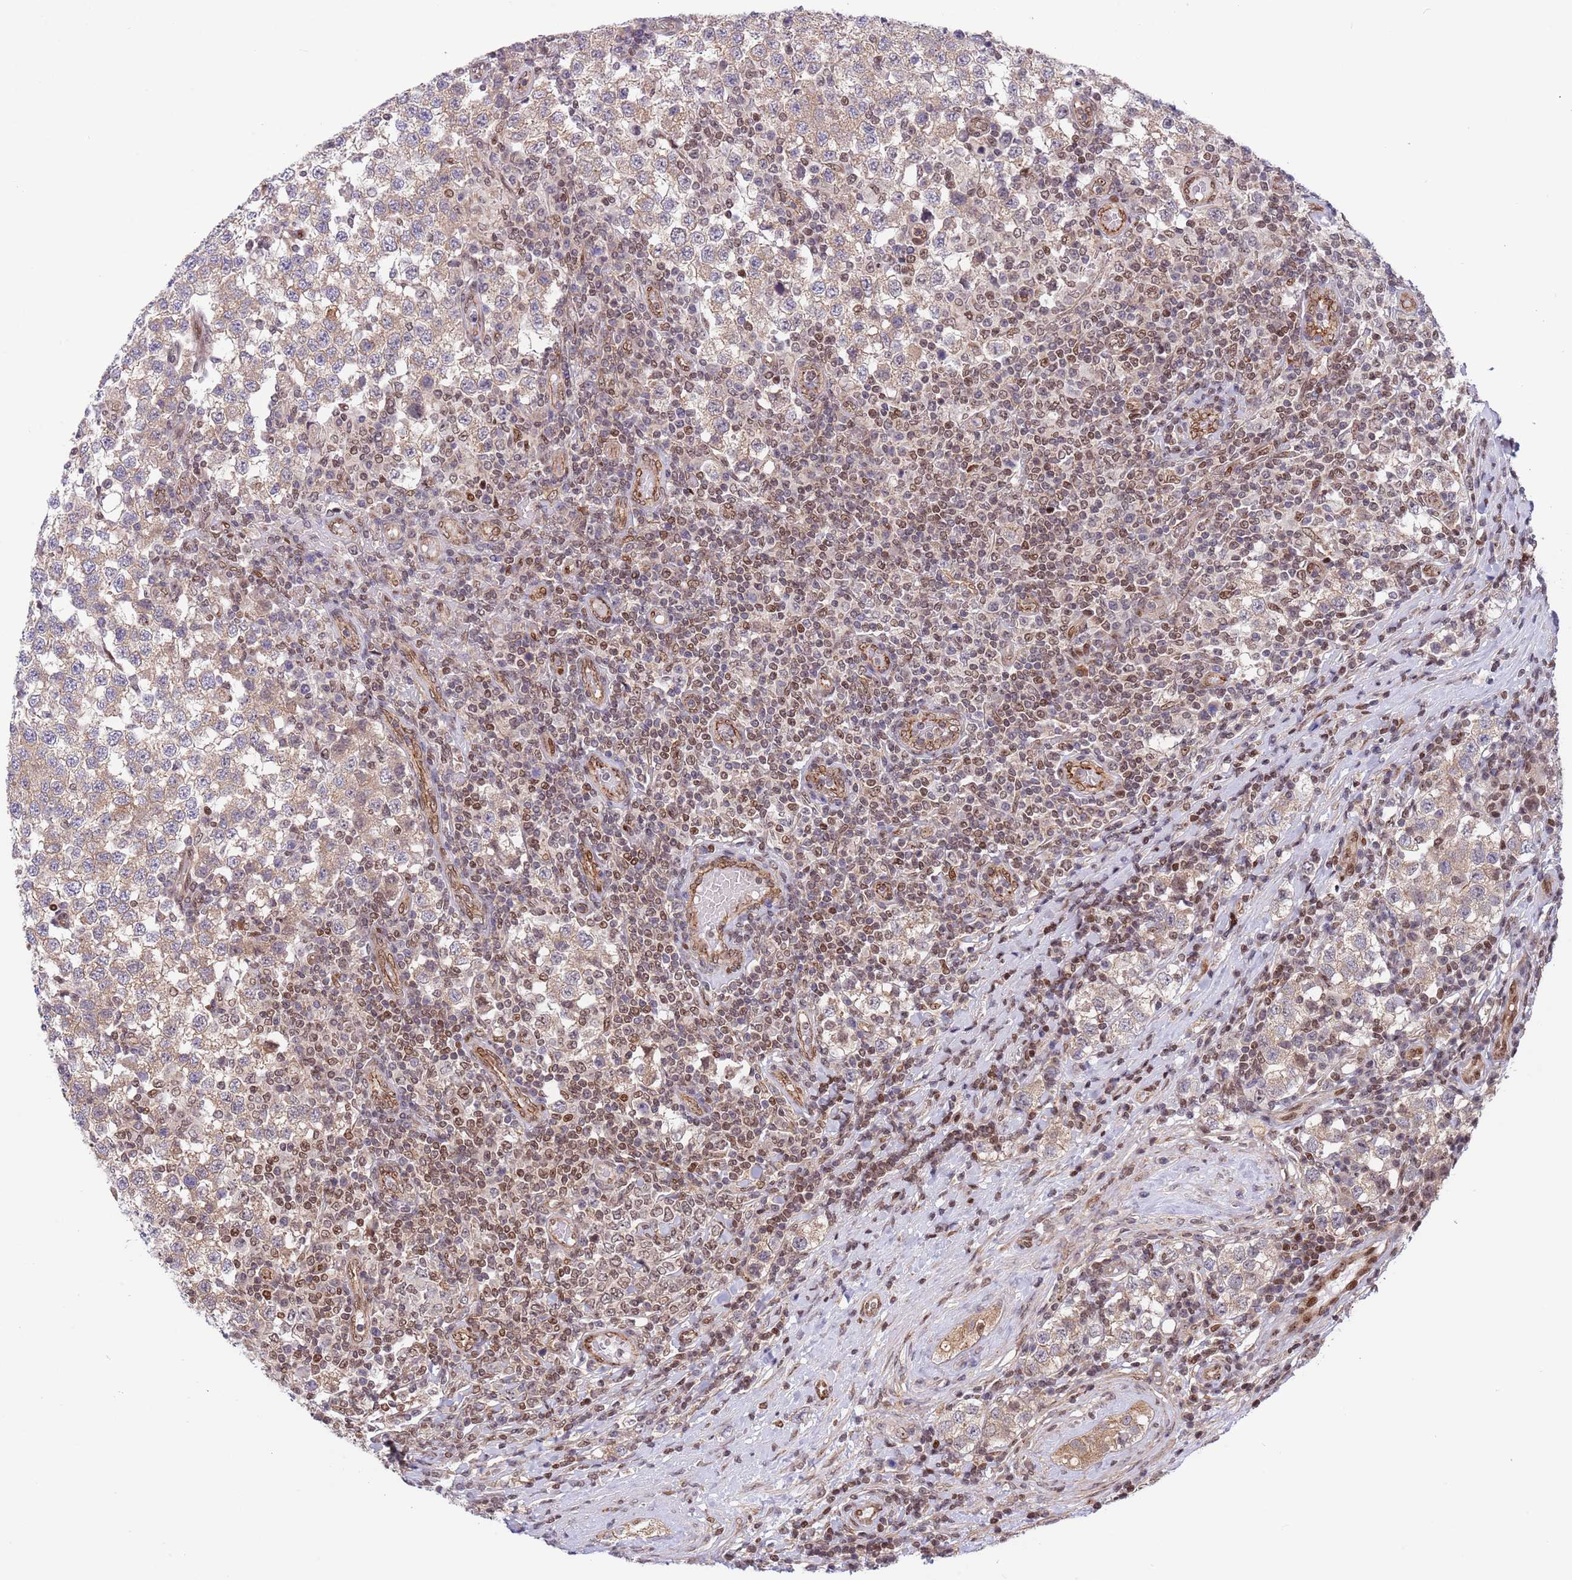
{"staining": {"intensity": "weak", "quantity": ">75%", "location": "cytoplasmic/membranous"}, "tissue": "testis cancer", "cell_type": "Tumor cells", "image_type": "cancer", "snomed": [{"axis": "morphology", "description": "Seminoma, NOS"}, {"axis": "topography", "description": "Testis"}], "caption": "Testis seminoma stained for a protein demonstrates weak cytoplasmic/membranous positivity in tumor cells. The protein is stained brown, and the nuclei are stained in blue (DAB (3,3'-diaminobenzidine) IHC with brightfield microscopy, high magnification).", "gene": "TBX10", "patient": {"sex": "male", "age": 34}}